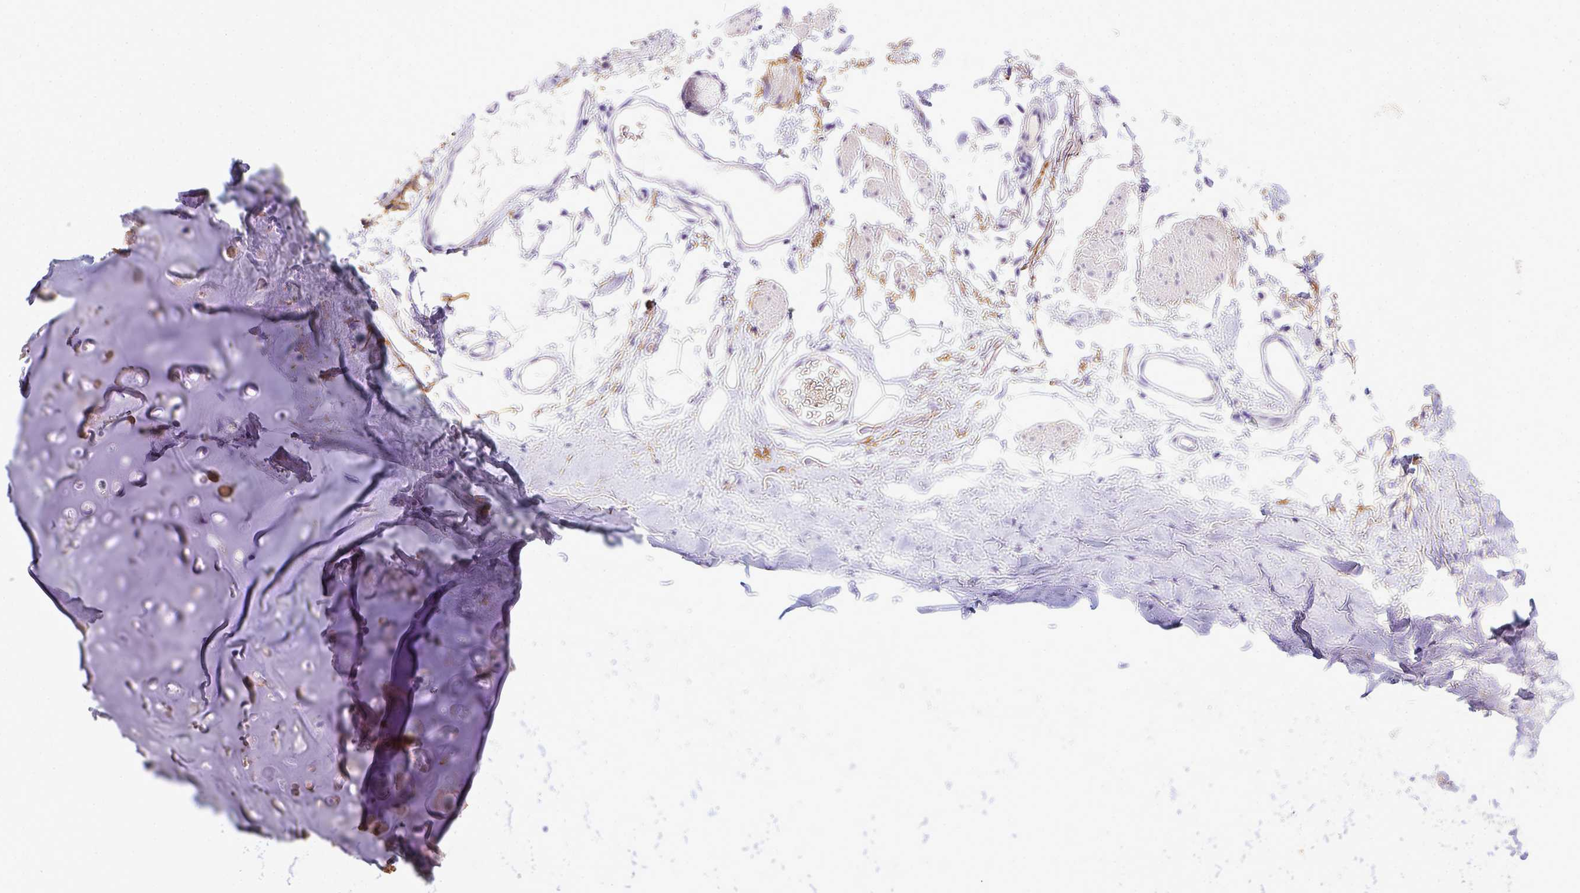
{"staining": {"intensity": "negative", "quantity": "none", "location": "none"}, "tissue": "adipose tissue", "cell_type": "Adipocytes", "image_type": "normal", "snomed": [{"axis": "morphology", "description": "Normal tissue, NOS"}, {"axis": "topography", "description": "Cartilage tissue"}, {"axis": "topography", "description": "Bronchus"}], "caption": "Unremarkable adipose tissue was stained to show a protein in brown. There is no significant staining in adipocytes.", "gene": "BTN1A1", "patient": {"sex": "female", "age": 79}}